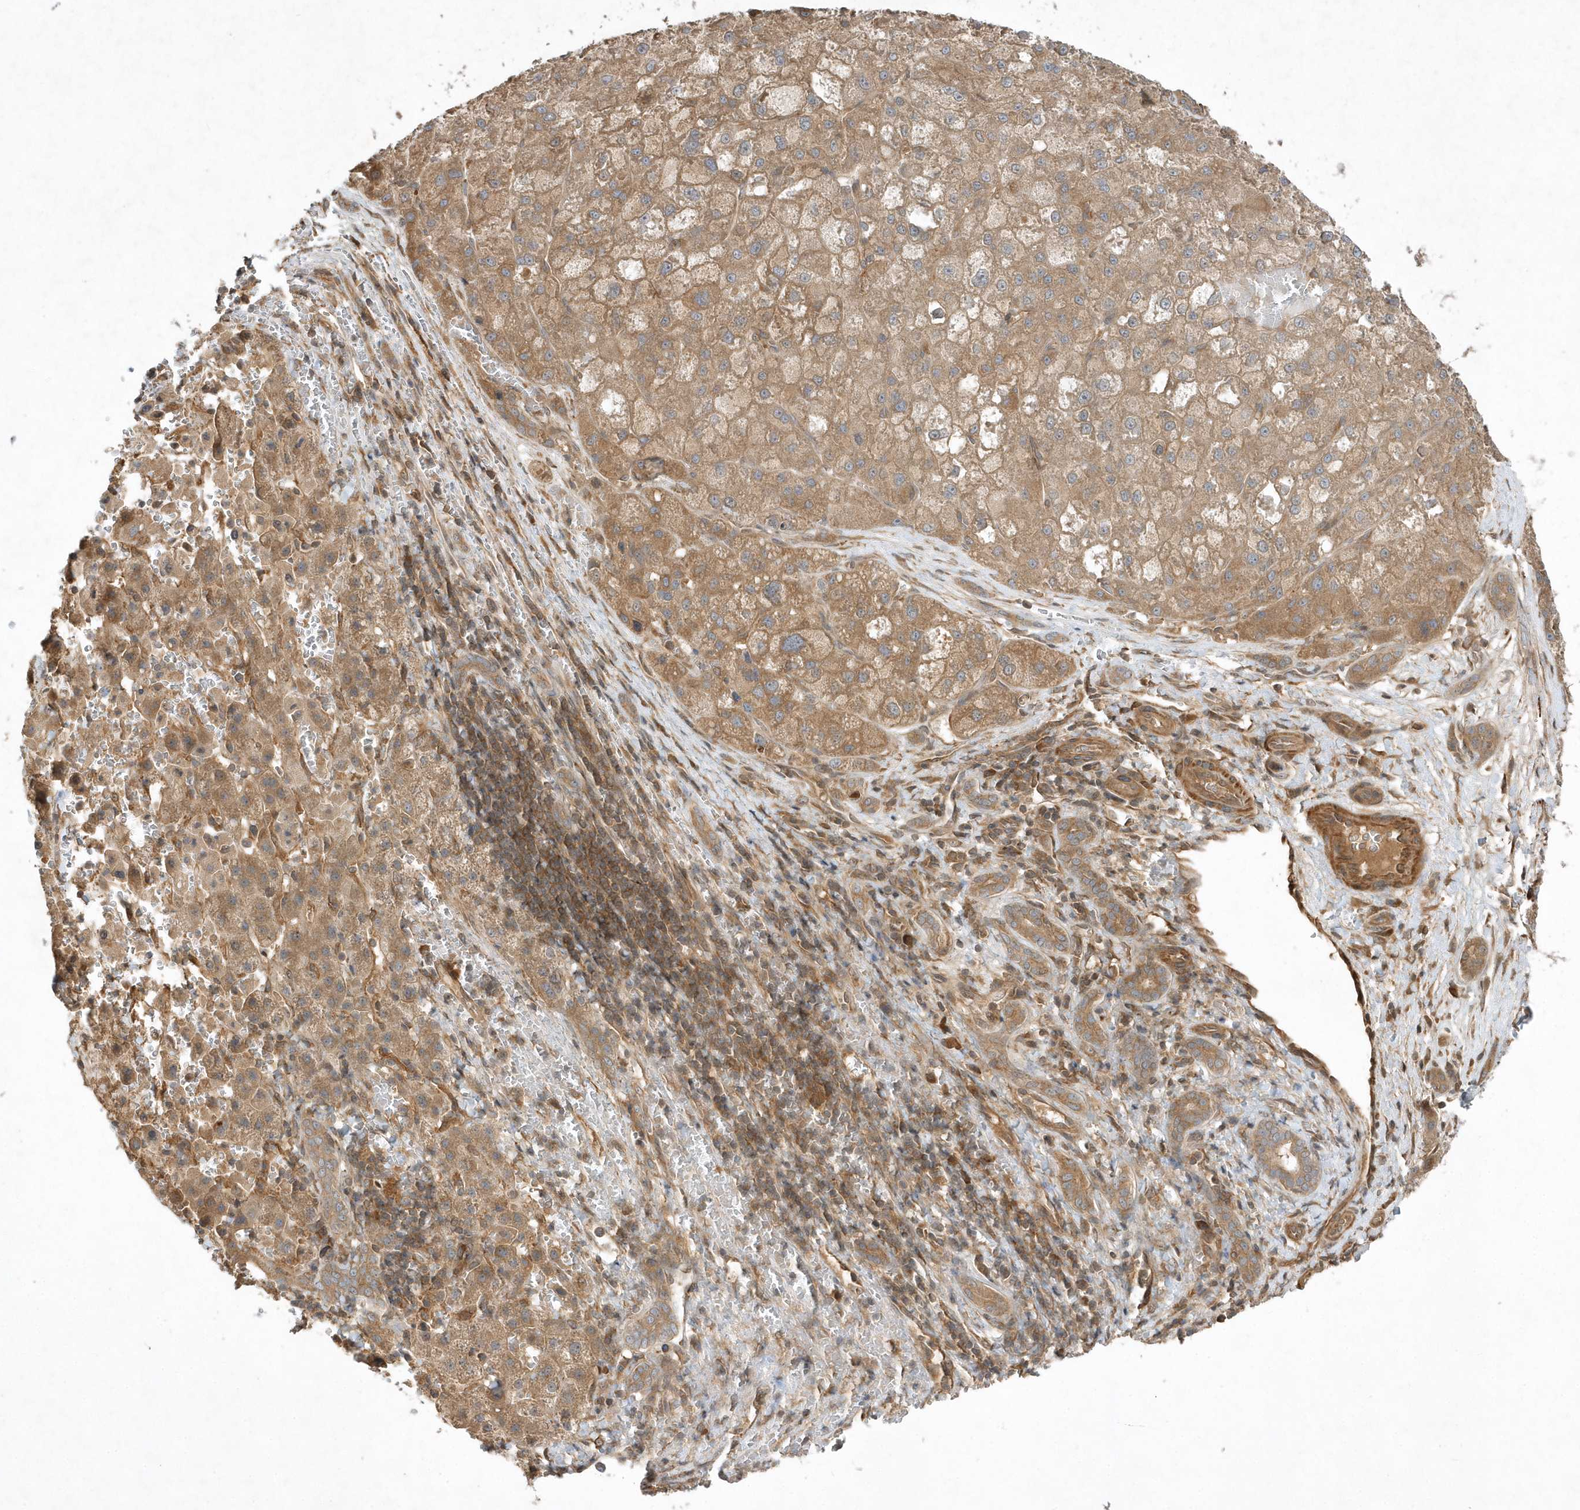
{"staining": {"intensity": "moderate", "quantity": ">75%", "location": "cytoplasmic/membranous"}, "tissue": "liver cancer", "cell_type": "Tumor cells", "image_type": "cancer", "snomed": [{"axis": "morphology", "description": "Carcinoma, Hepatocellular, NOS"}, {"axis": "topography", "description": "Liver"}], "caption": "Protein staining of liver hepatocellular carcinoma tissue reveals moderate cytoplasmic/membranous positivity in about >75% of tumor cells.", "gene": "GFM2", "patient": {"sex": "male", "age": 57}}